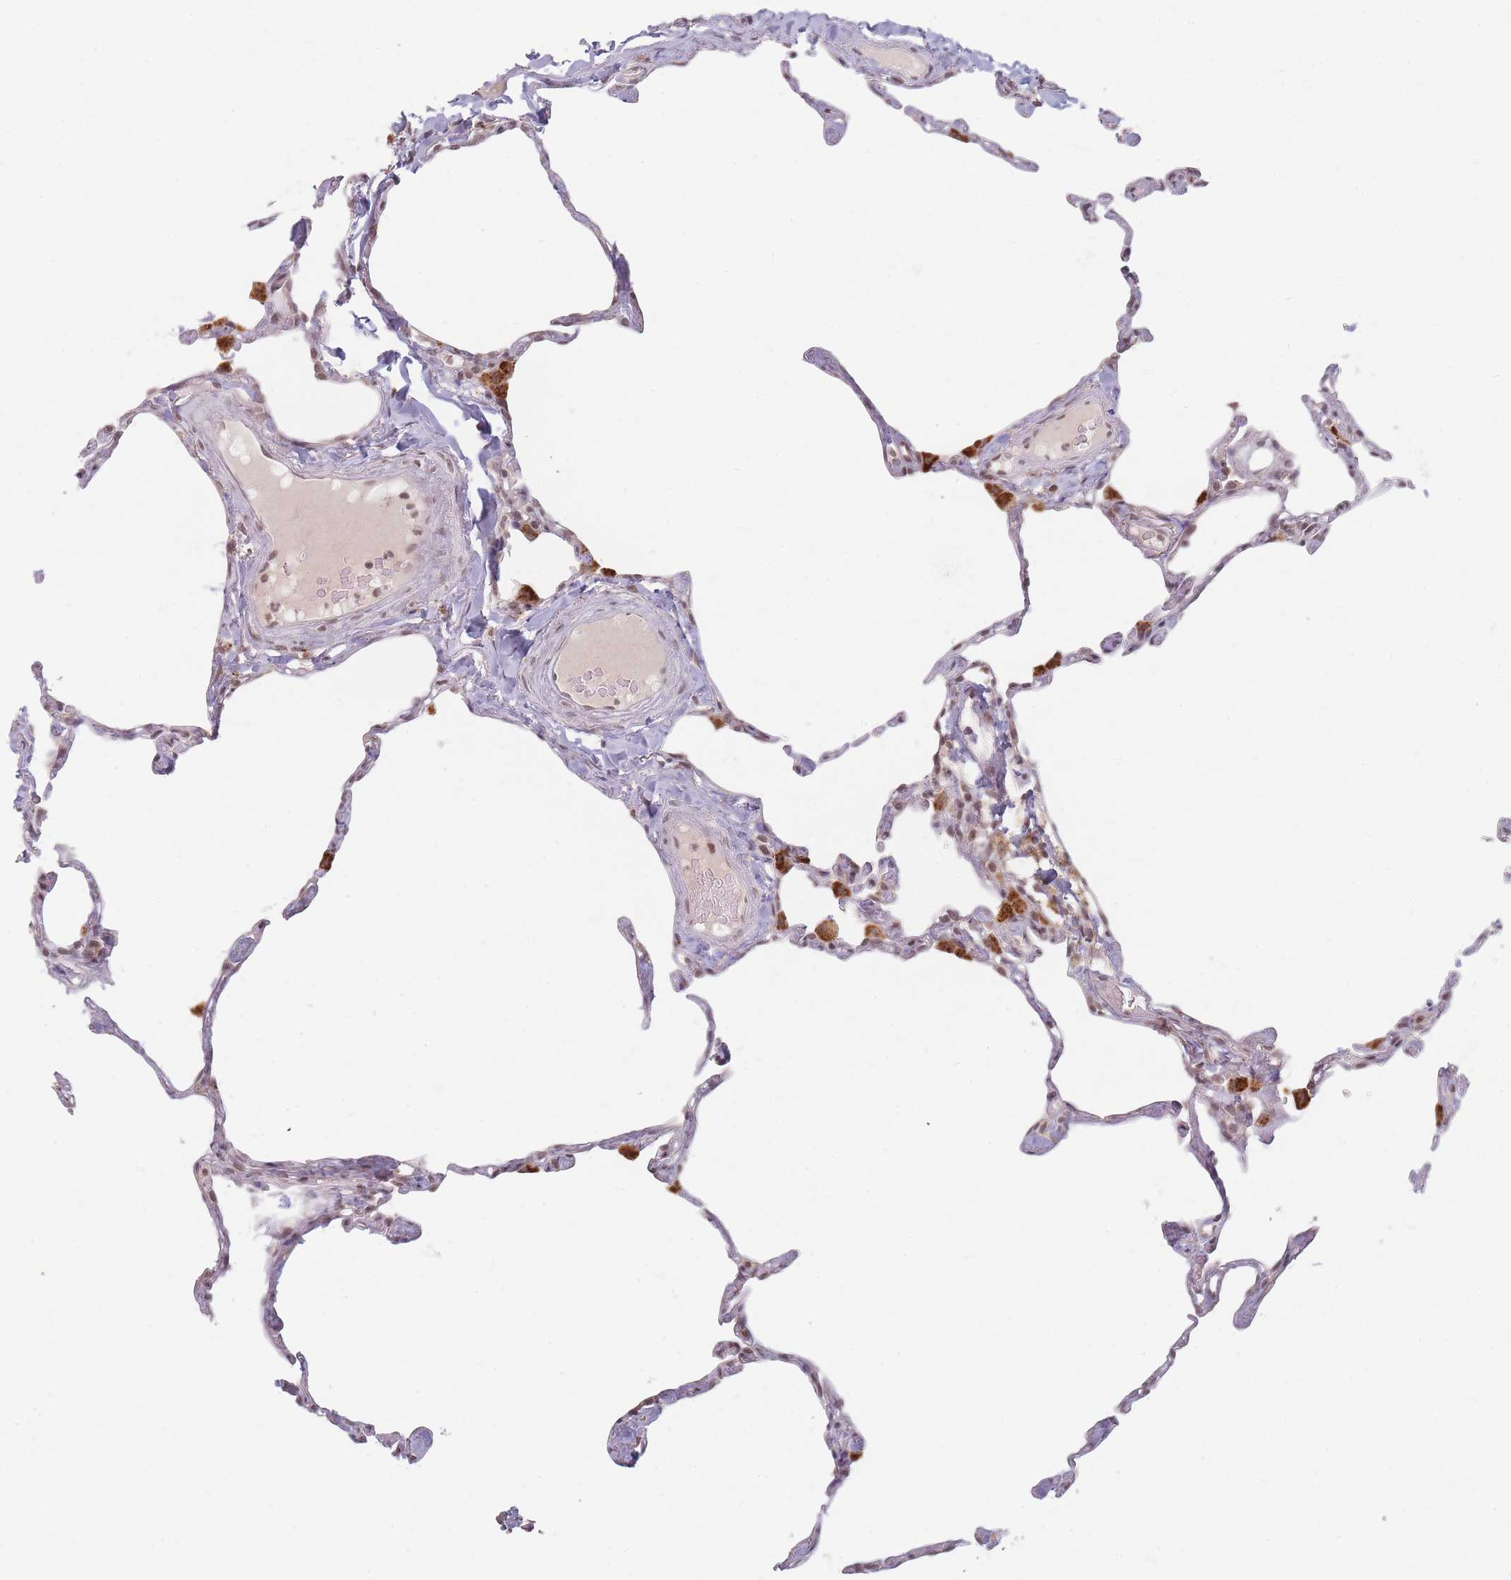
{"staining": {"intensity": "weak", "quantity": "<25%", "location": "nuclear"}, "tissue": "lung", "cell_type": "Alveolar cells", "image_type": "normal", "snomed": [{"axis": "morphology", "description": "Normal tissue, NOS"}, {"axis": "topography", "description": "Lung"}], "caption": "The immunohistochemistry image has no significant staining in alveolar cells of lung.", "gene": "SPATA45", "patient": {"sex": "male", "age": 65}}